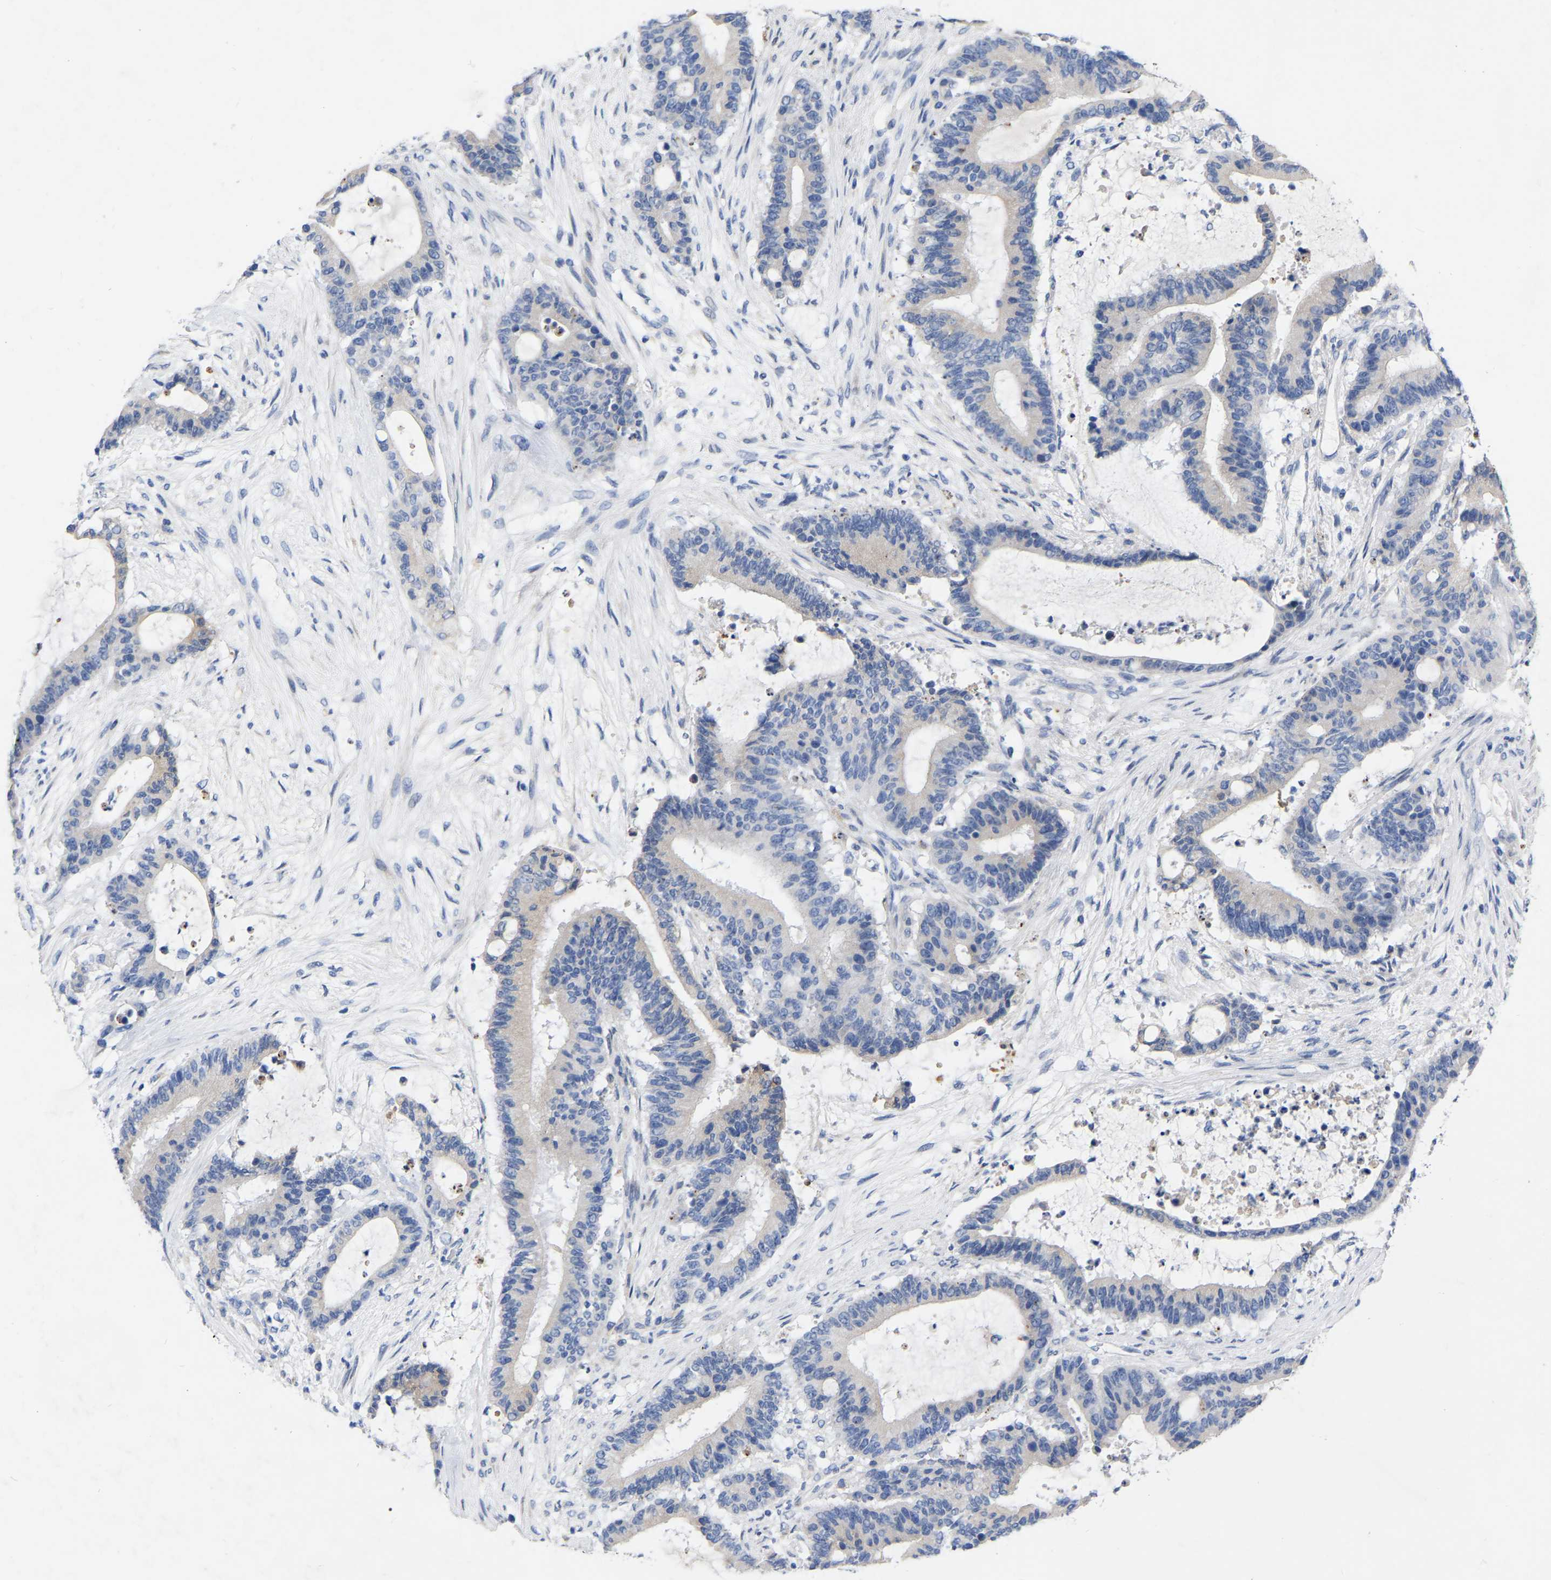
{"staining": {"intensity": "negative", "quantity": "none", "location": "none"}, "tissue": "liver cancer", "cell_type": "Tumor cells", "image_type": "cancer", "snomed": [{"axis": "morphology", "description": "Cholangiocarcinoma"}, {"axis": "topography", "description": "Liver"}], "caption": "Tumor cells are negative for protein expression in human liver cancer (cholangiocarcinoma). (Immunohistochemistry, brightfield microscopy, high magnification).", "gene": "STRIP2", "patient": {"sex": "female", "age": 73}}